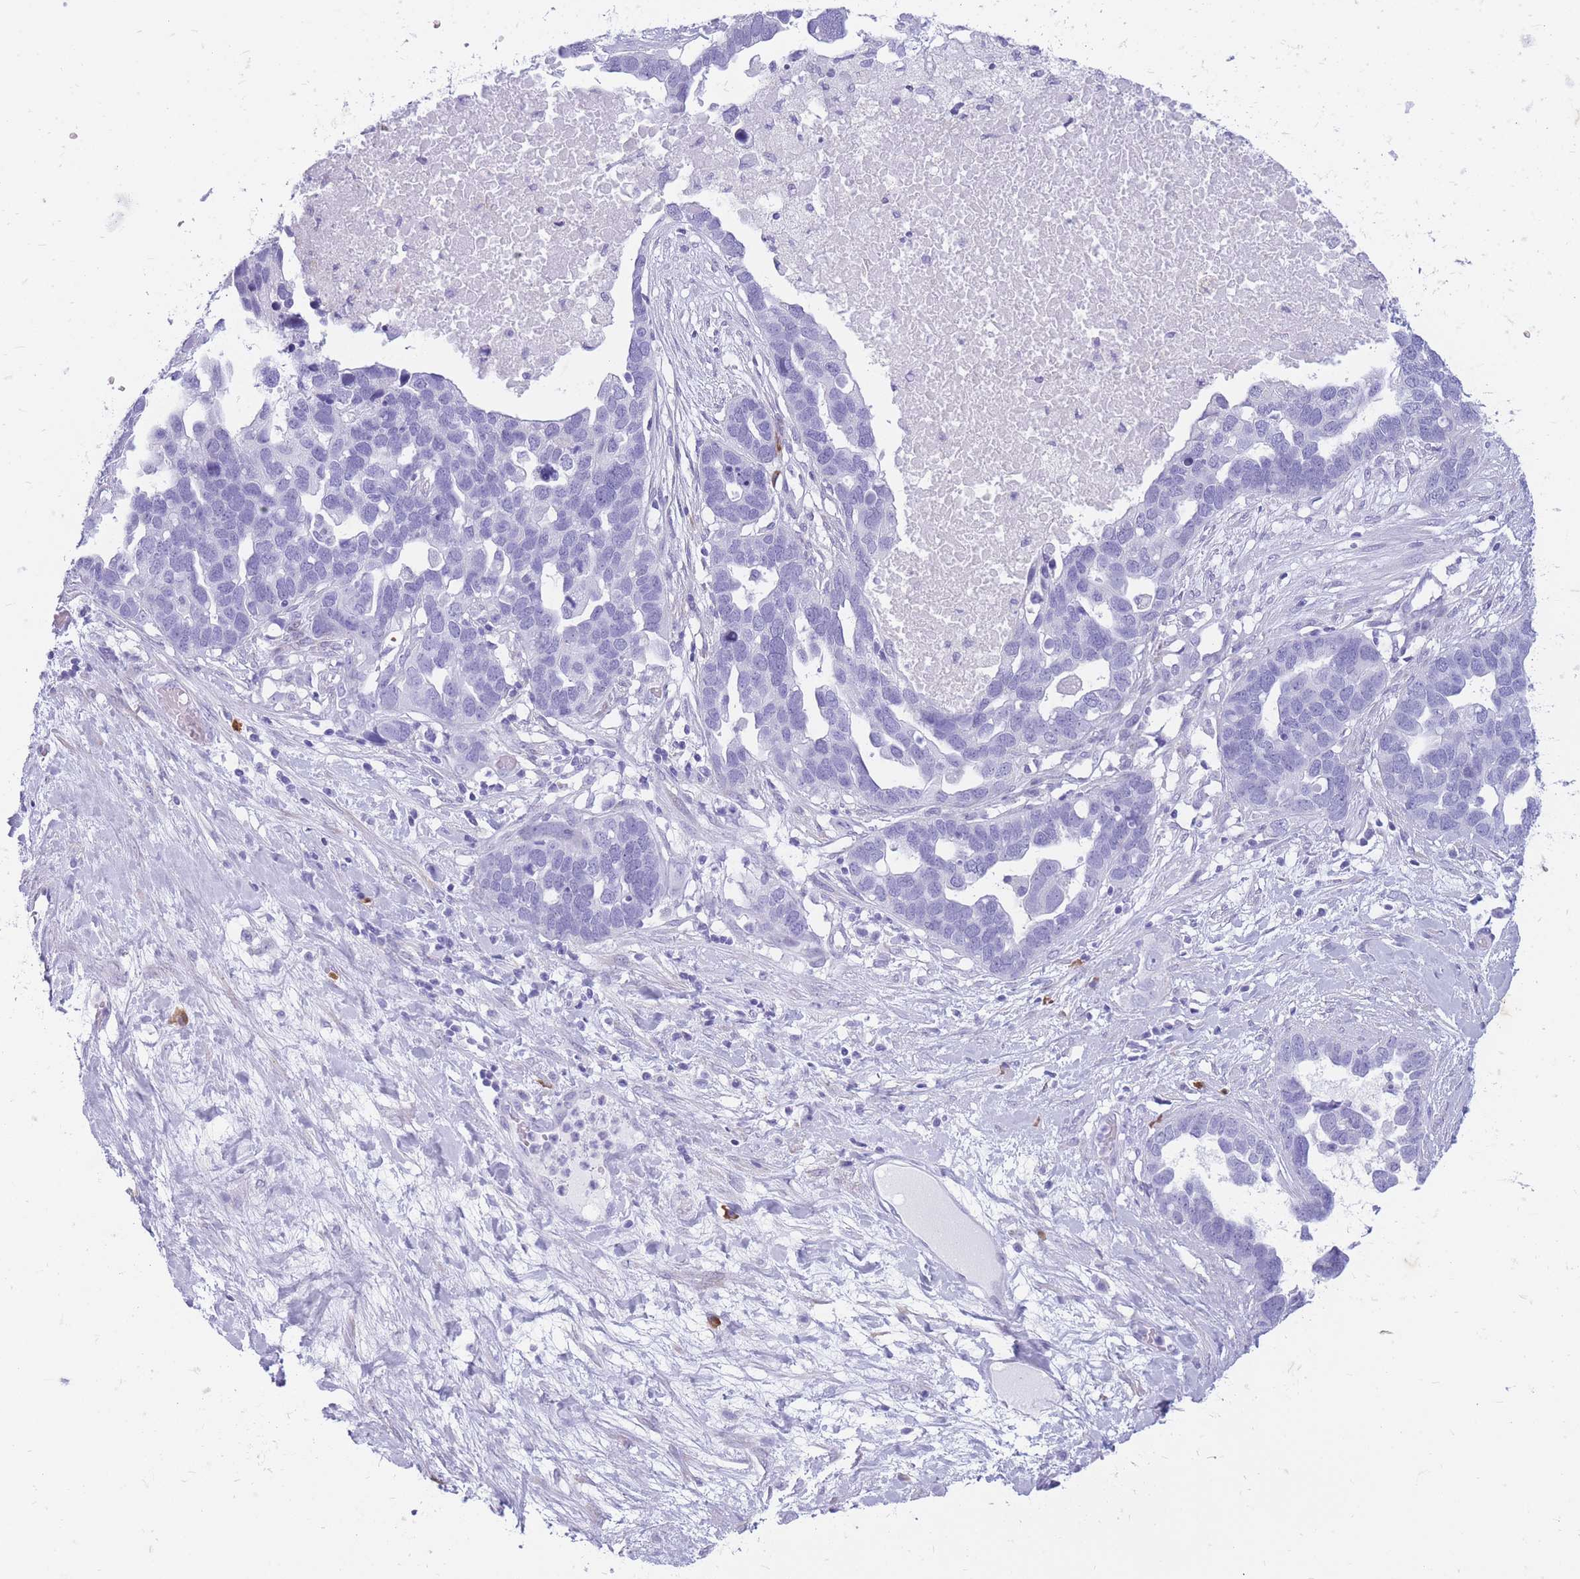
{"staining": {"intensity": "negative", "quantity": "none", "location": "none"}, "tissue": "ovarian cancer", "cell_type": "Tumor cells", "image_type": "cancer", "snomed": [{"axis": "morphology", "description": "Cystadenocarcinoma, serous, NOS"}, {"axis": "topography", "description": "Ovary"}], "caption": "This is an immunohistochemistry (IHC) histopathology image of ovarian cancer (serous cystadenocarcinoma). There is no expression in tumor cells.", "gene": "ZFP37", "patient": {"sex": "female", "age": 54}}